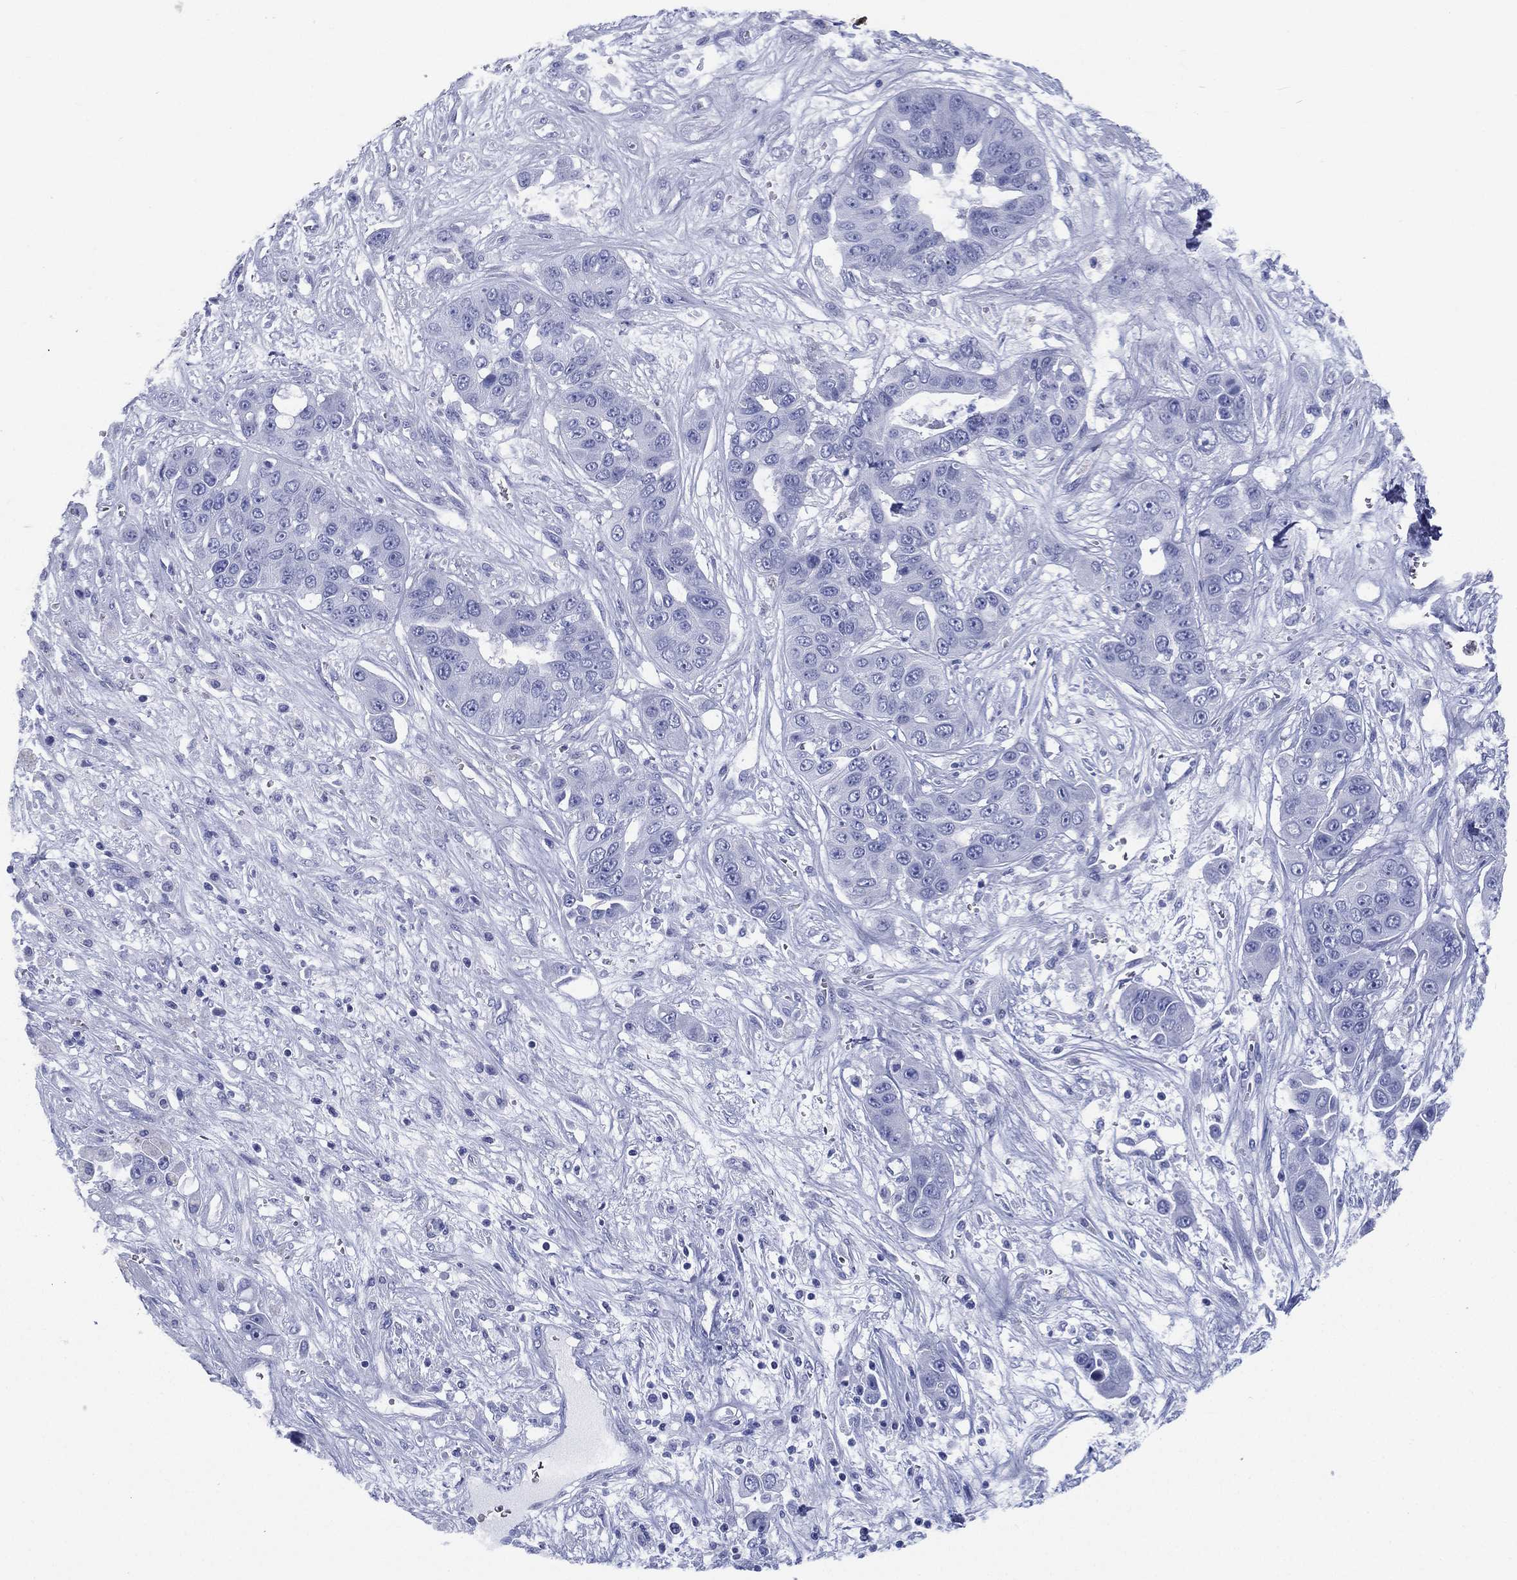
{"staining": {"intensity": "negative", "quantity": "none", "location": "none"}, "tissue": "liver cancer", "cell_type": "Tumor cells", "image_type": "cancer", "snomed": [{"axis": "morphology", "description": "Cholangiocarcinoma"}, {"axis": "topography", "description": "Liver"}], "caption": "Human liver cholangiocarcinoma stained for a protein using immunohistochemistry displays no staining in tumor cells.", "gene": "RSPH4A", "patient": {"sex": "female", "age": 52}}